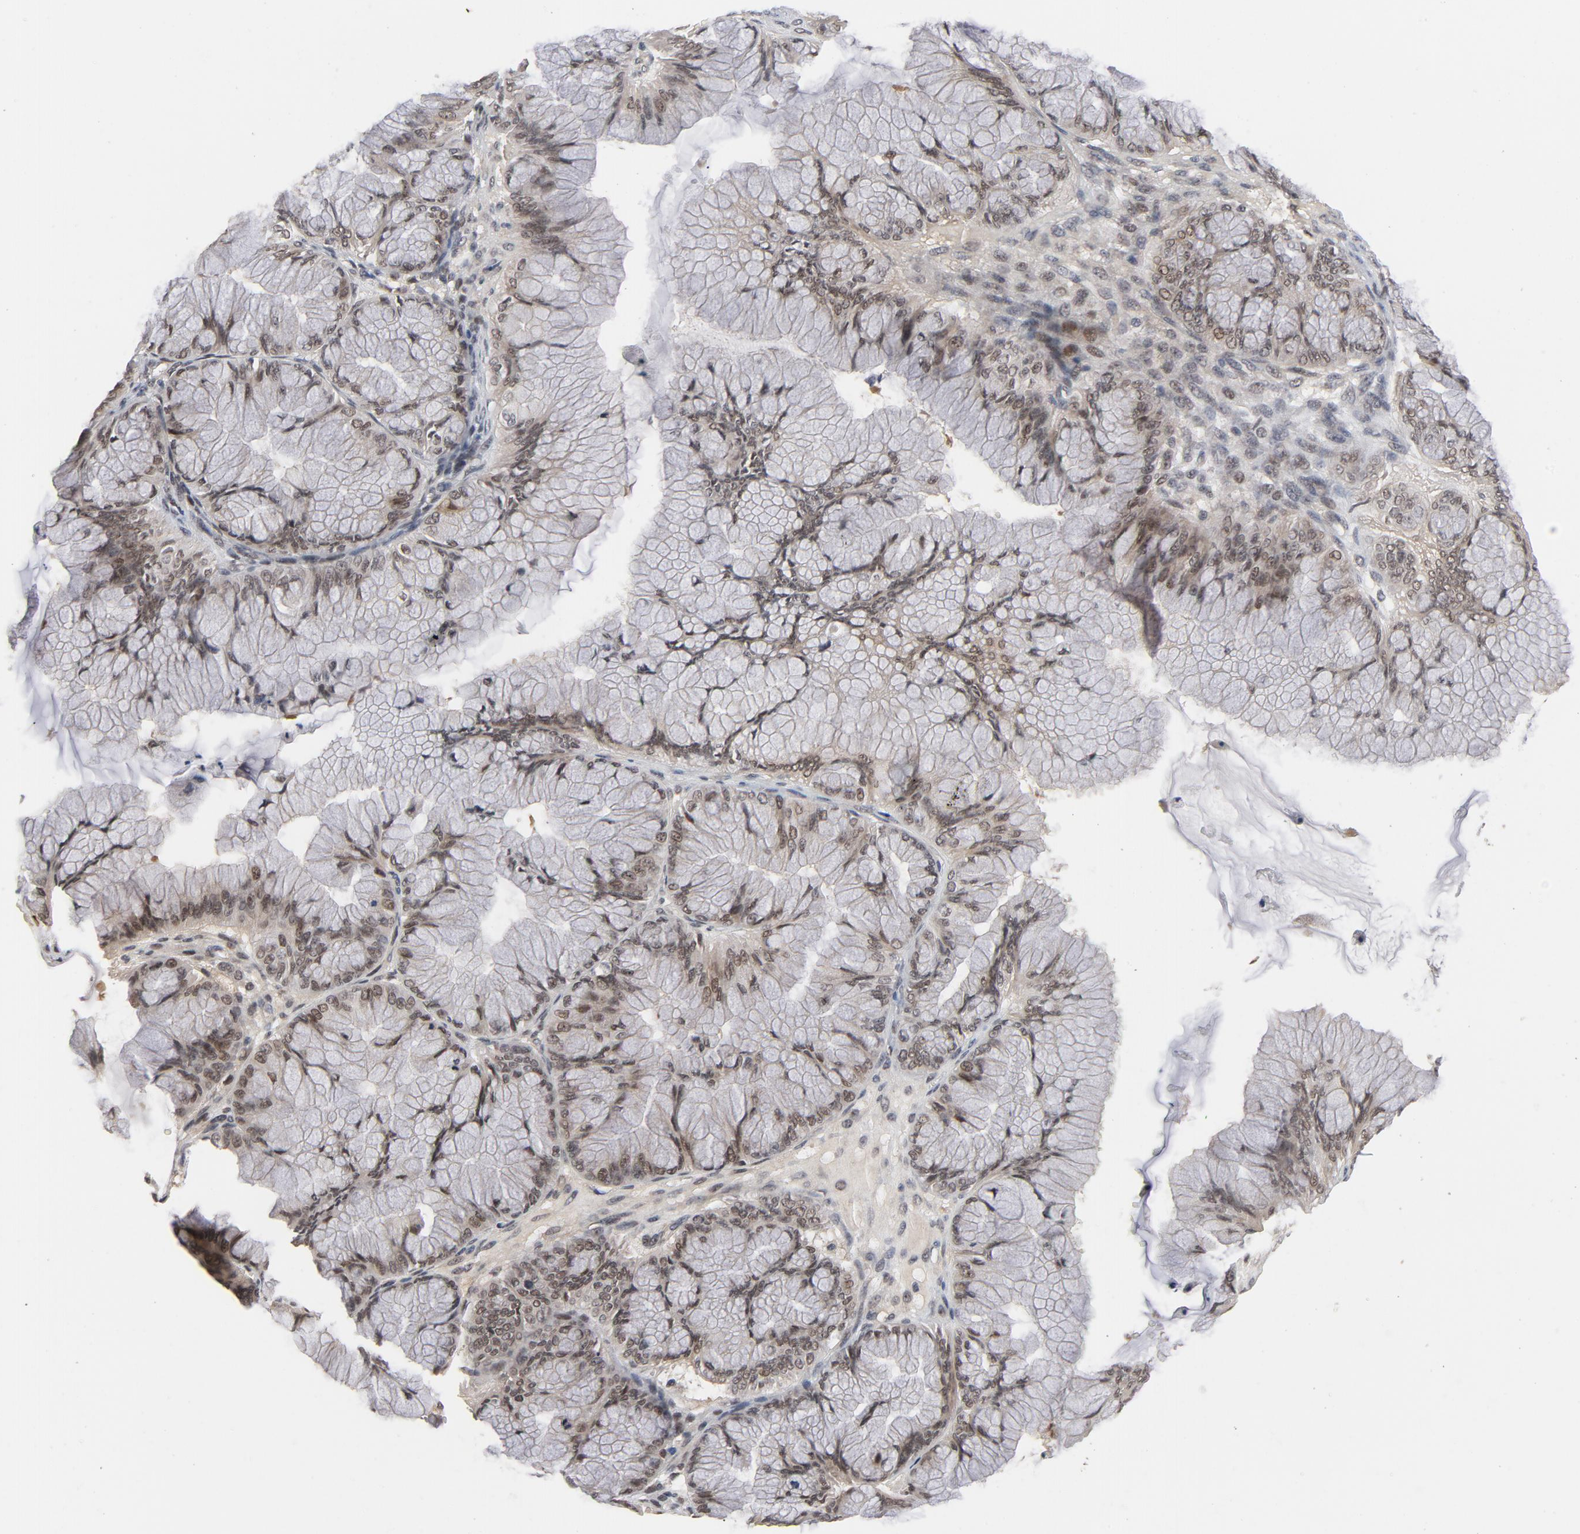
{"staining": {"intensity": "weak", "quantity": "25%-75%", "location": "nuclear"}, "tissue": "ovarian cancer", "cell_type": "Tumor cells", "image_type": "cancer", "snomed": [{"axis": "morphology", "description": "Cystadenocarcinoma, mucinous, NOS"}, {"axis": "topography", "description": "Ovary"}], "caption": "IHC of human ovarian cancer displays low levels of weak nuclear staining in approximately 25%-75% of tumor cells. (DAB (3,3'-diaminobenzidine) IHC with brightfield microscopy, high magnification).", "gene": "RTL5", "patient": {"sex": "female", "age": 63}}